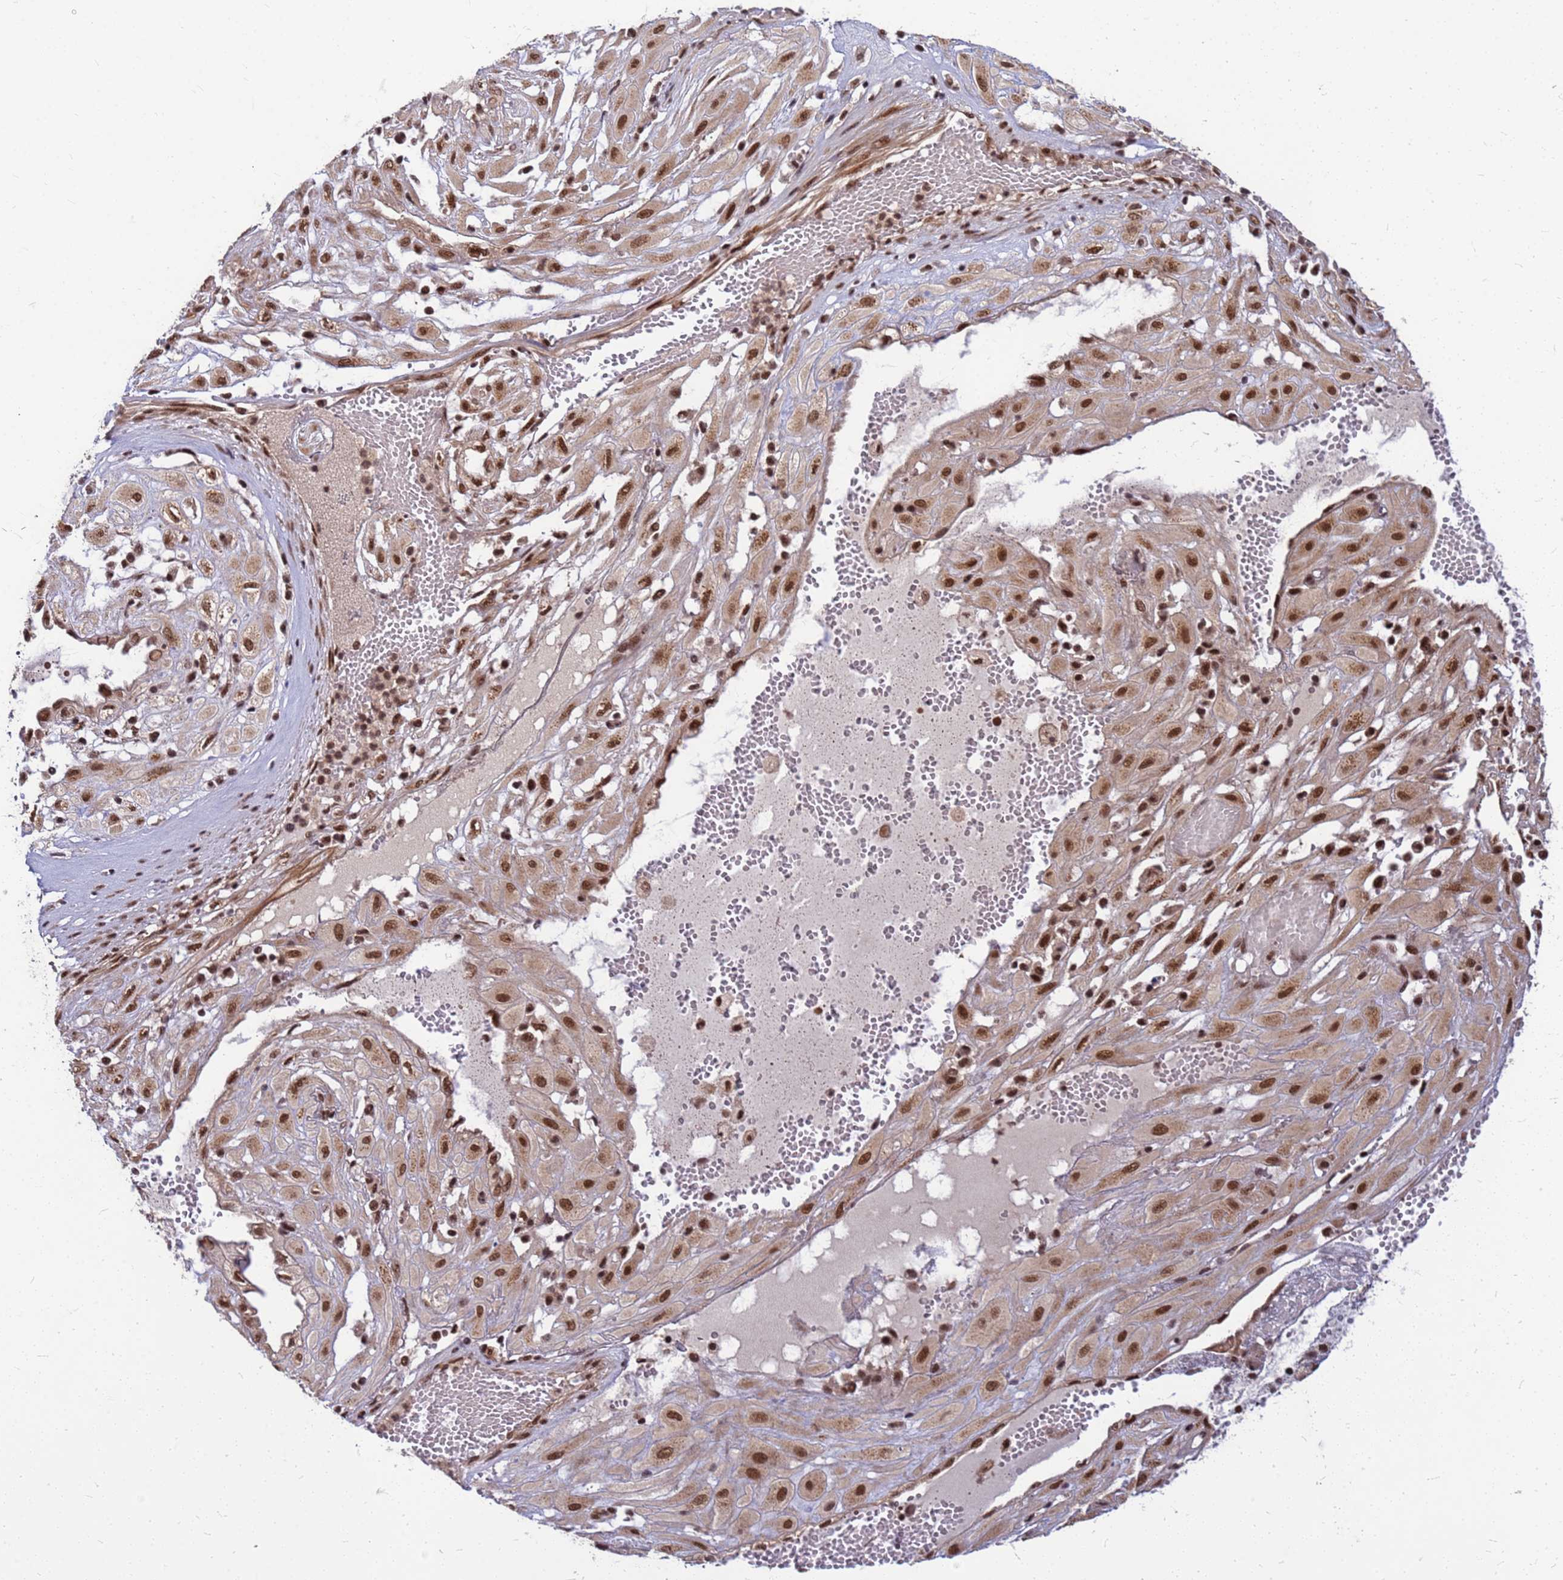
{"staining": {"intensity": "strong", "quantity": ">75%", "location": "nuclear"}, "tissue": "cervical cancer", "cell_type": "Tumor cells", "image_type": "cancer", "snomed": [{"axis": "morphology", "description": "Squamous cell carcinoma, NOS"}, {"axis": "topography", "description": "Cervix"}], "caption": "An image showing strong nuclear staining in approximately >75% of tumor cells in cervical cancer, as visualized by brown immunohistochemical staining.", "gene": "NCBP2", "patient": {"sex": "female", "age": 36}}